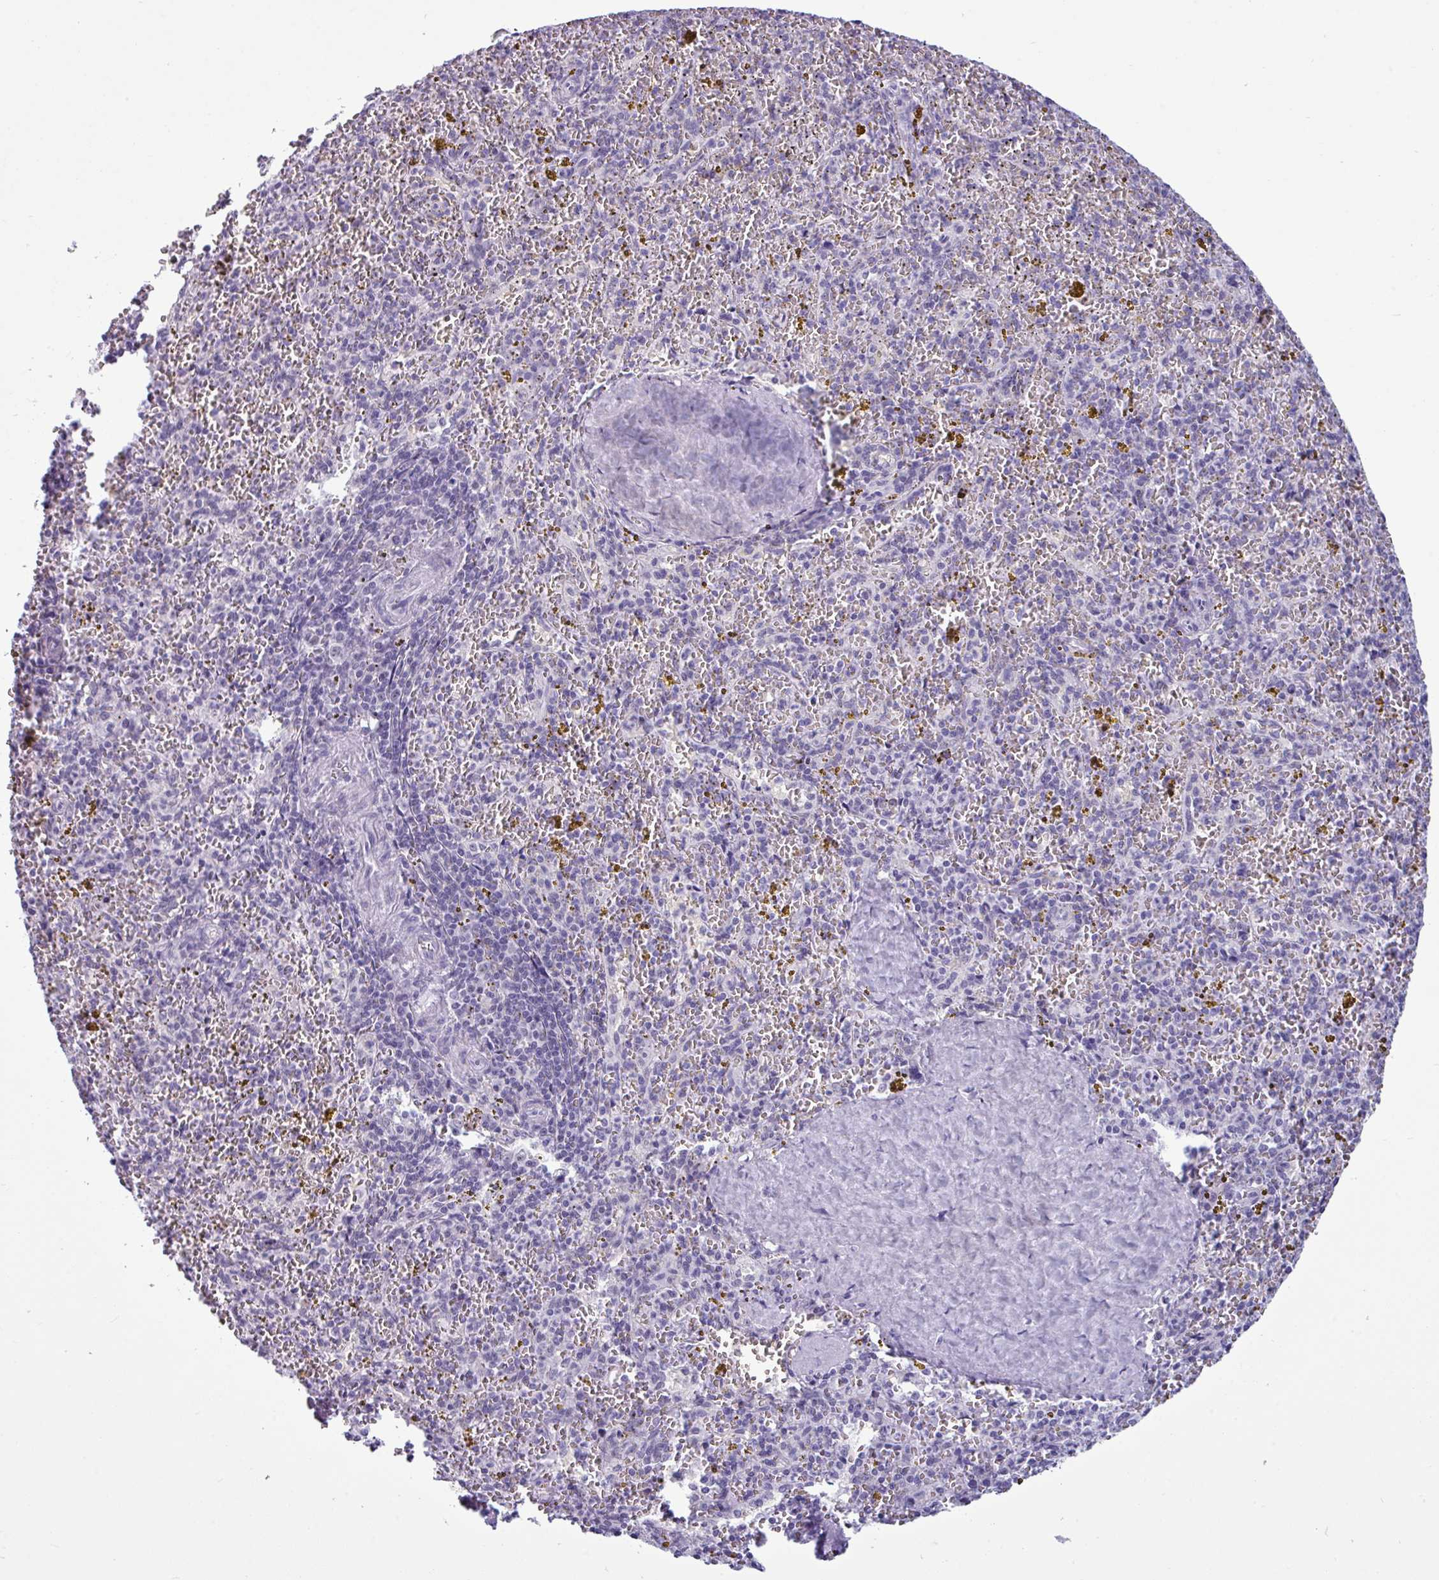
{"staining": {"intensity": "negative", "quantity": "none", "location": "none"}, "tissue": "spleen", "cell_type": "Cells in red pulp", "image_type": "normal", "snomed": [{"axis": "morphology", "description": "Normal tissue, NOS"}, {"axis": "topography", "description": "Spleen"}], "caption": "The micrograph shows no staining of cells in red pulp in unremarkable spleen. (Immunohistochemistry (ihc), brightfield microscopy, high magnification).", "gene": "SRGAP1", "patient": {"sex": "male", "age": 57}}